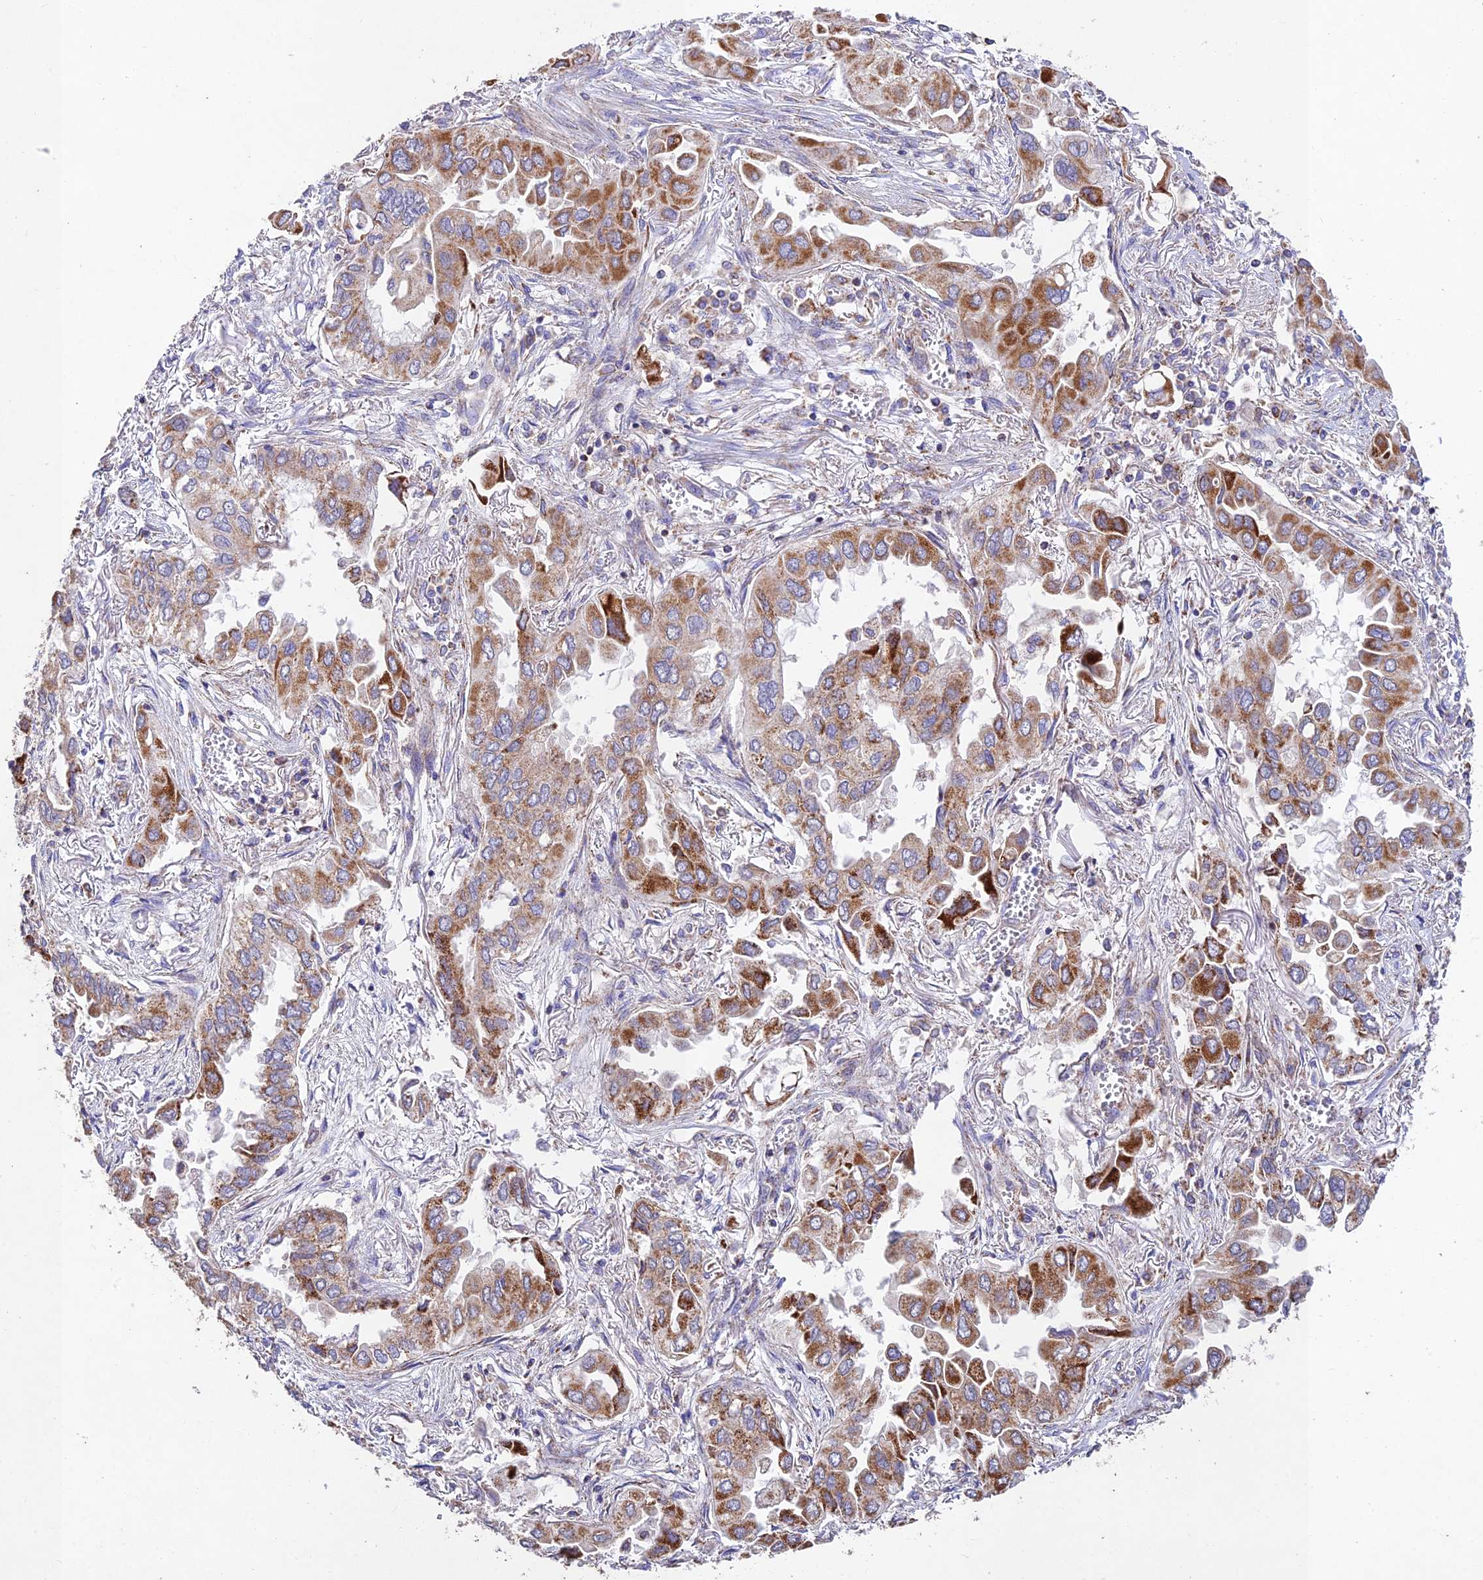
{"staining": {"intensity": "strong", "quantity": ">75%", "location": "cytoplasmic/membranous"}, "tissue": "lung cancer", "cell_type": "Tumor cells", "image_type": "cancer", "snomed": [{"axis": "morphology", "description": "Adenocarcinoma, NOS"}, {"axis": "topography", "description": "Lung"}], "caption": "About >75% of tumor cells in lung cancer show strong cytoplasmic/membranous protein positivity as visualized by brown immunohistochemical staining.", "gene": "KHDC3L", "patient": {"sex": "female", "age": 76}}